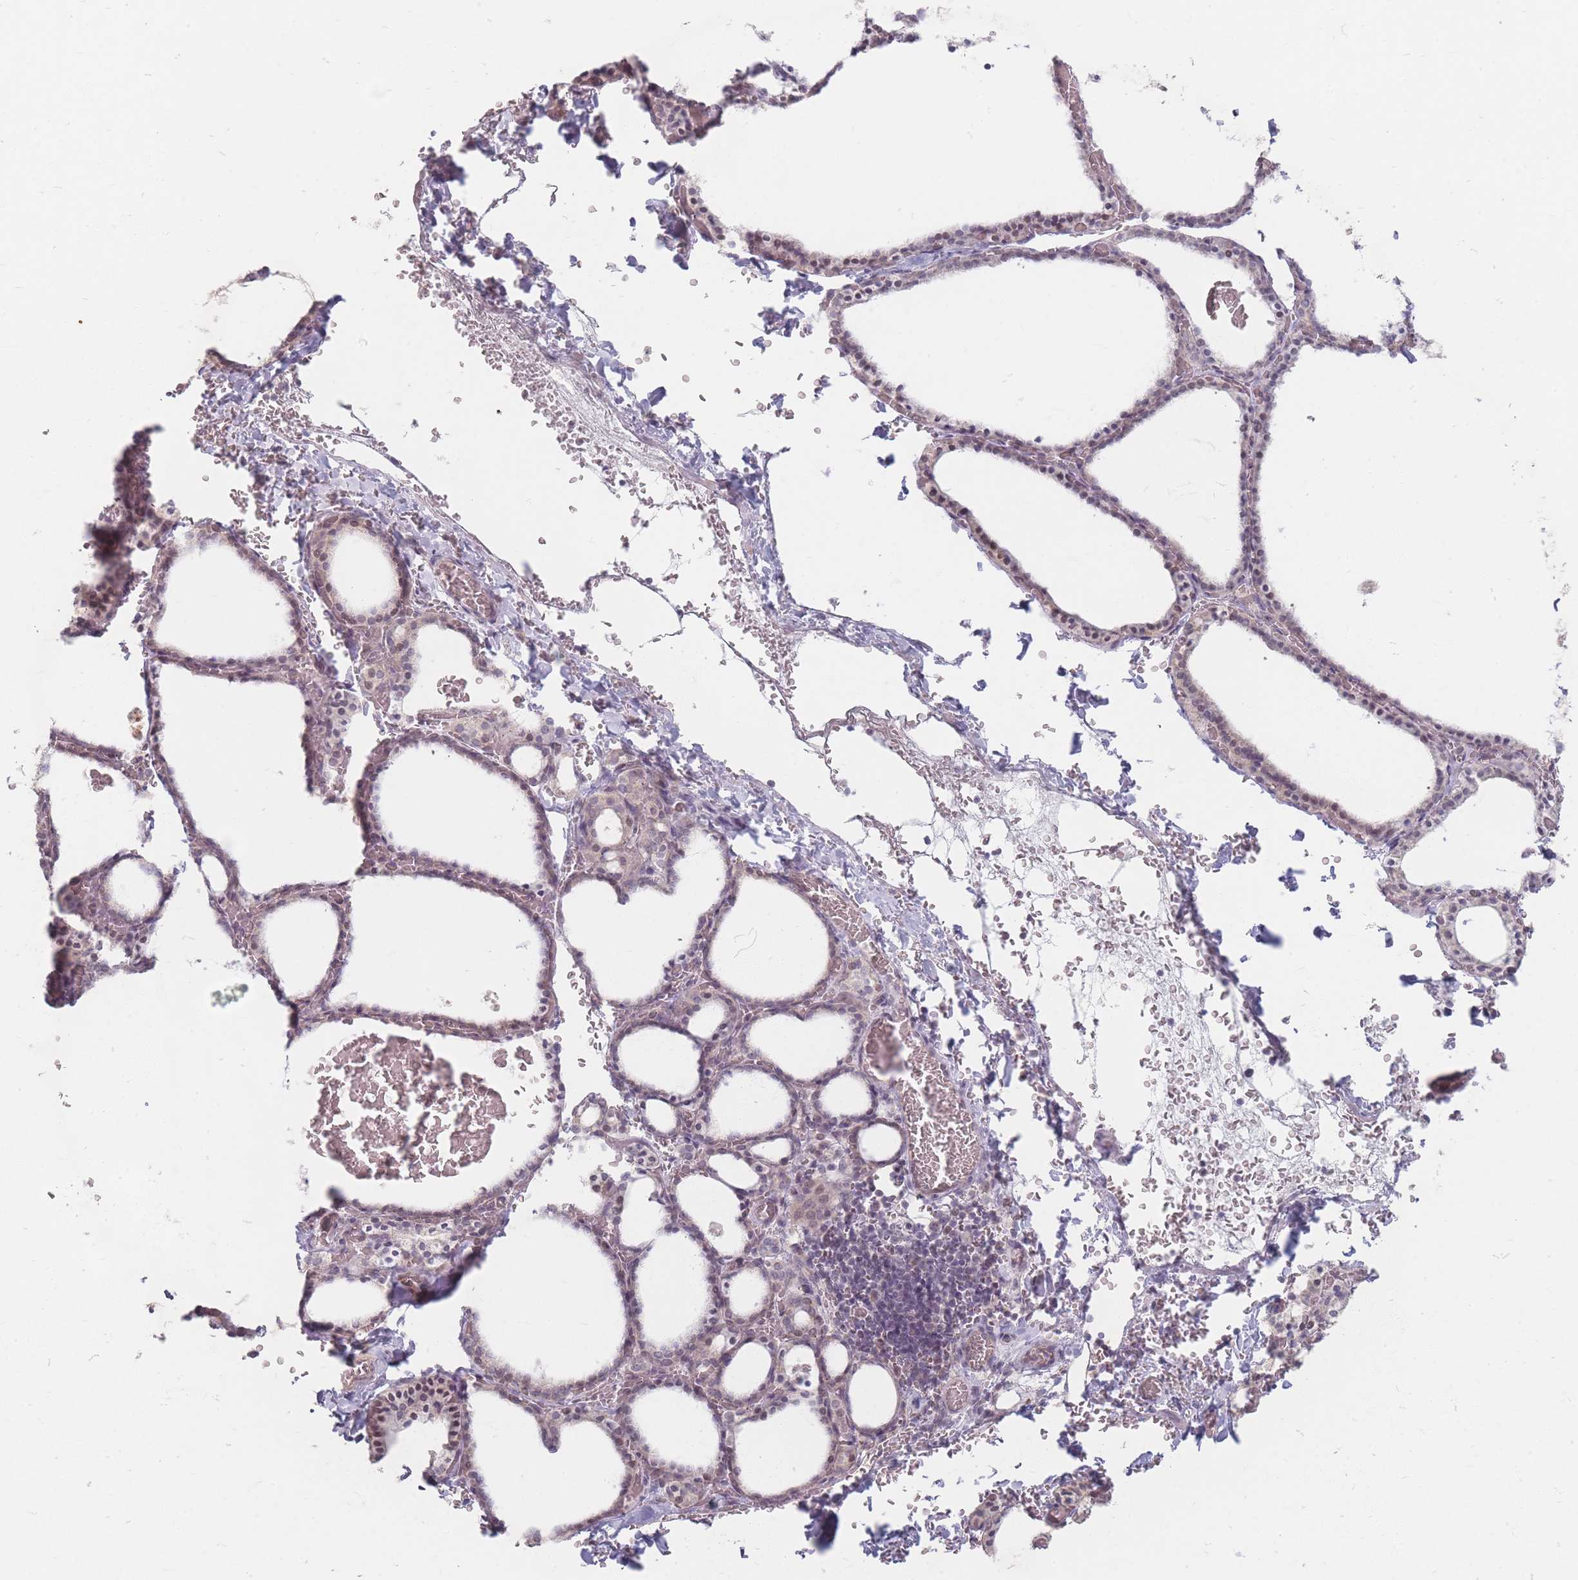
{"staining": {"intensity": "weak", "quantity": "25%-75%", "location": "nuclear"}, "tissue": "thyroid gland", "cell_type": "Glandular cells", "image_type": "normal", "snomed": [{"axis": "morphology", "description": "Normal tissue, NOS"}, {"axis": "topography", "description": "Thyroid gland"}], "caption": "Protein staining of unremarkable thyroid gland demonstrates weak nuclear expression in about 25%-75% of glandular cells.", "gene": "GABRA6", "patient": {"sex": "female", "age": 39}}